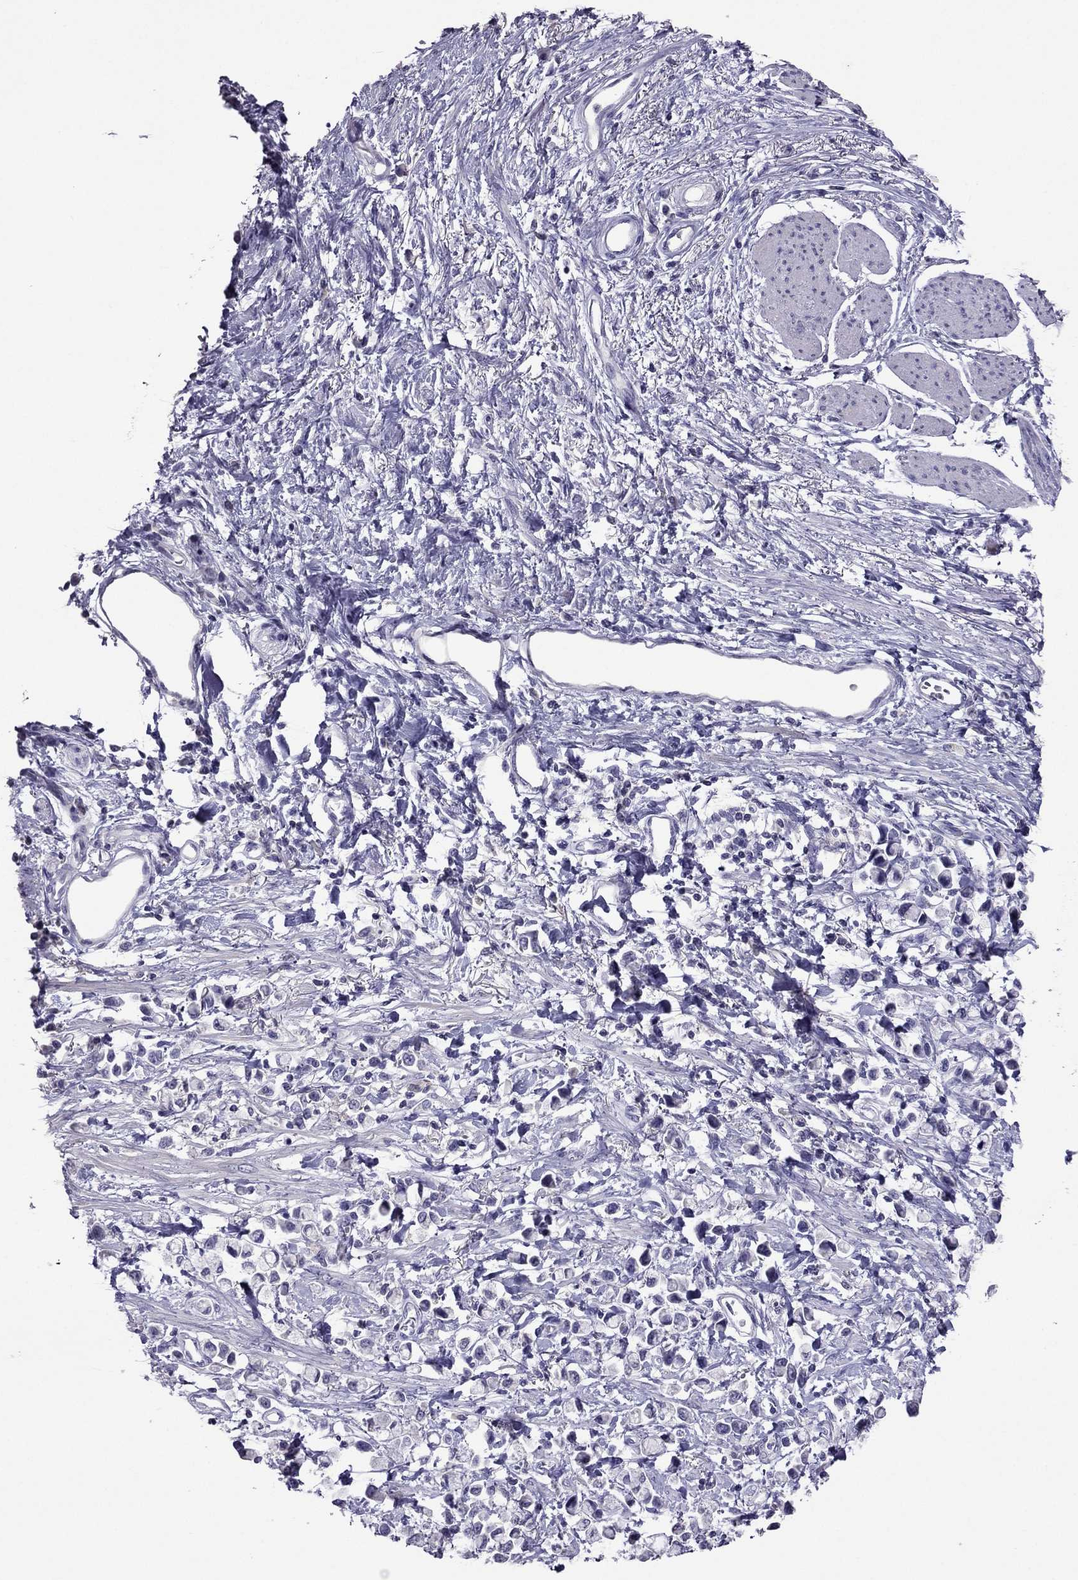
{"staining": {"intensity": "negative", "quantity": "none", "location": "none"}, "tissue": "stomach cancer", "cell_type": "Tumor cells", "image_type": "cancer", "snomed": [{"axis": "morphology", "description": "Adenocarcinoma, NOS"}, {"axis": "topography", "description": "Stomach"}], "caption": "Immunohistochemical staining of human stomach adenocarcinoma displays no significant positivity in tumor cells.", "gene": "RGS8", "patient": {"sex": "female", "age": 81}}